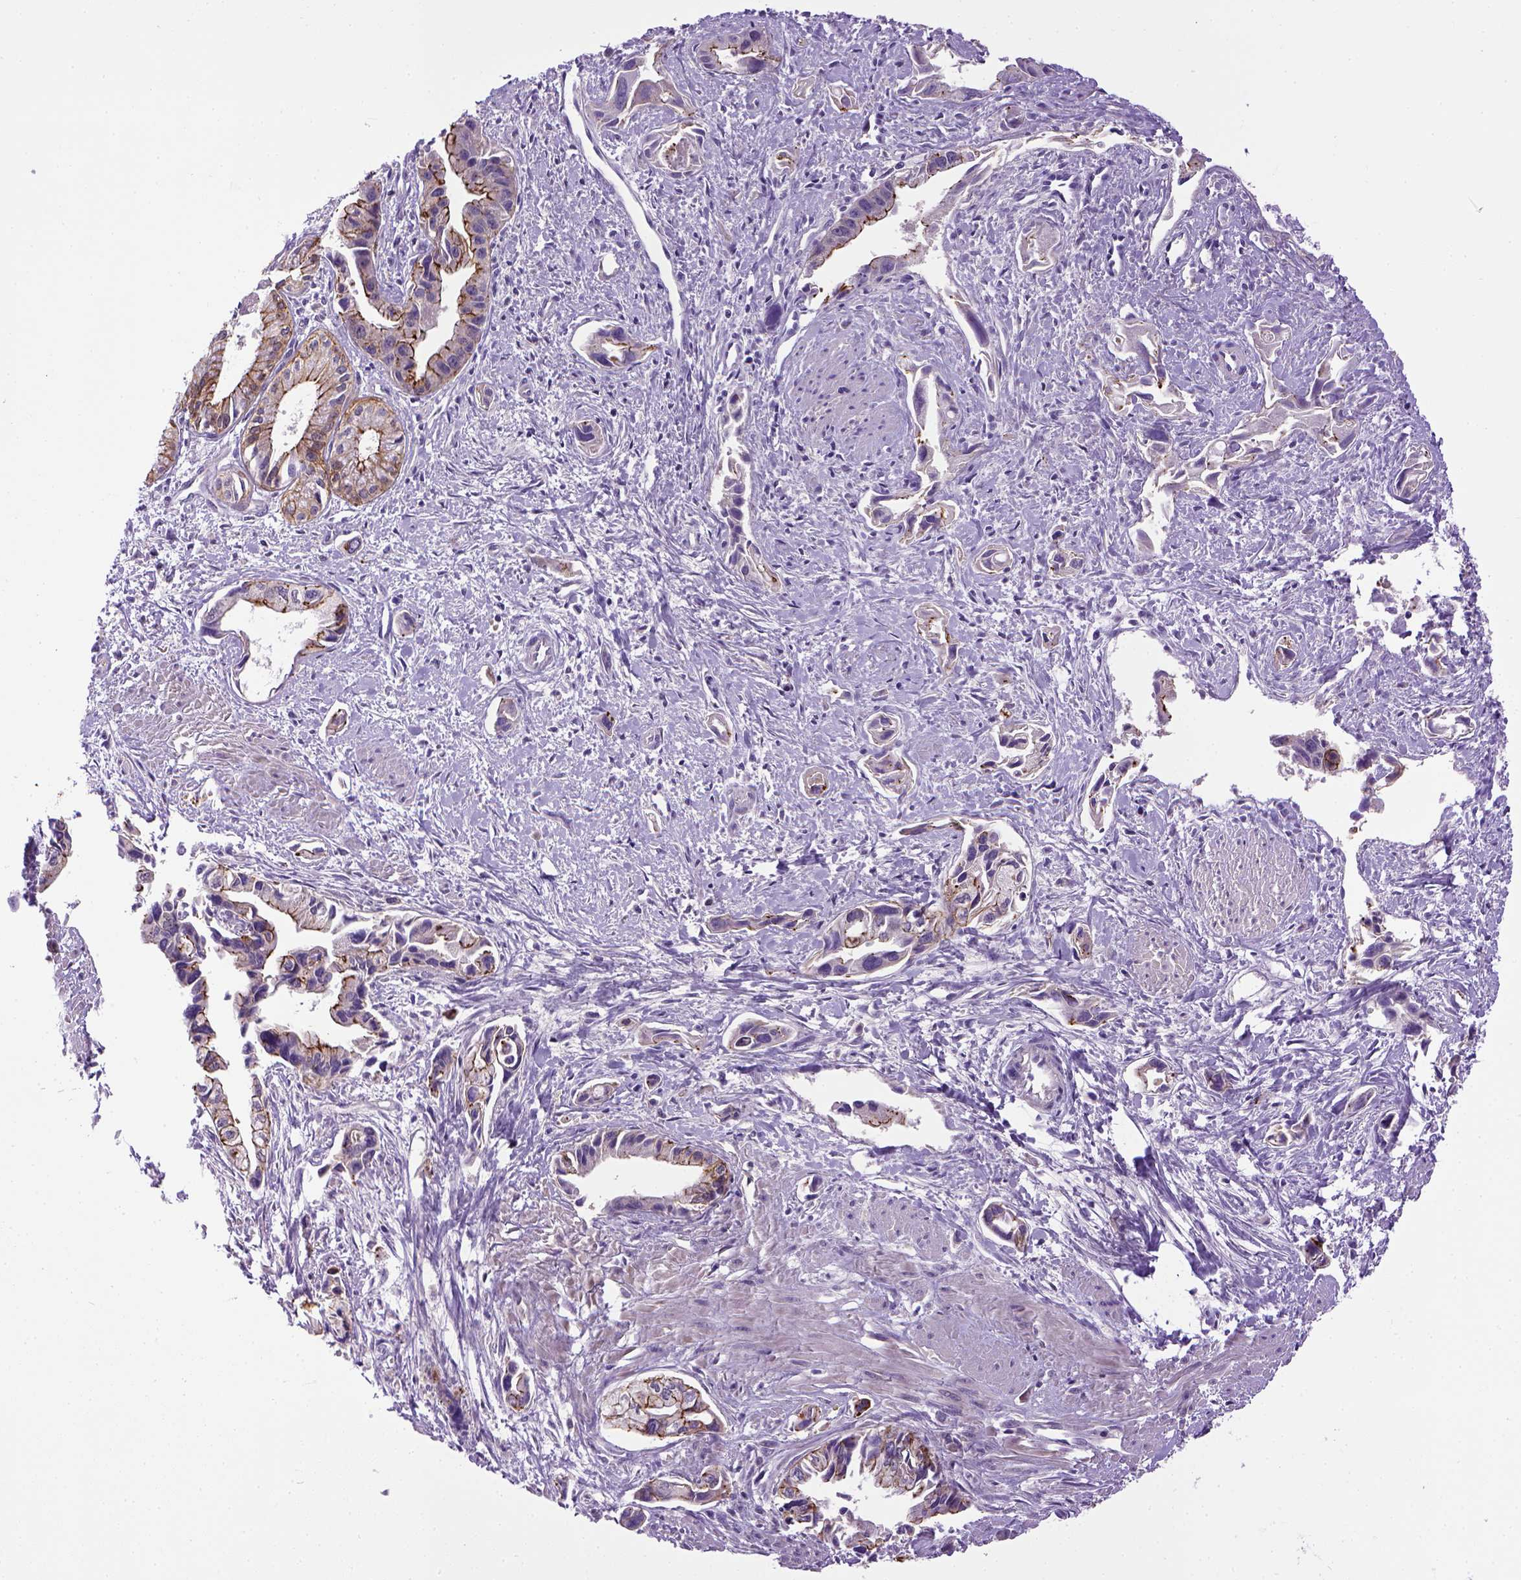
{"staining": {"intensity": "strong", "quantity": "25%-75%", "location": "cytoplasmic/membranous"}, "tissue": "pancreatic cancer", "cell_type": "Tumor cells", "image_type": "cancer", "snomed": [{"axis": "morphology", "description": "Adenocarcinoma, NOS"}, {"axis": "topography", "description": "Pancreas"}], "caption": "A histopathology image showing strong cytoplasmic/membranous expression in approximately 25%-75% of tumor cells in pancreatic cancer (adenocarcinoma), as visualized by brown immunohistochemical staining.", "gene": "CDH1", "patient": {"sex": "female", "age": 61}}